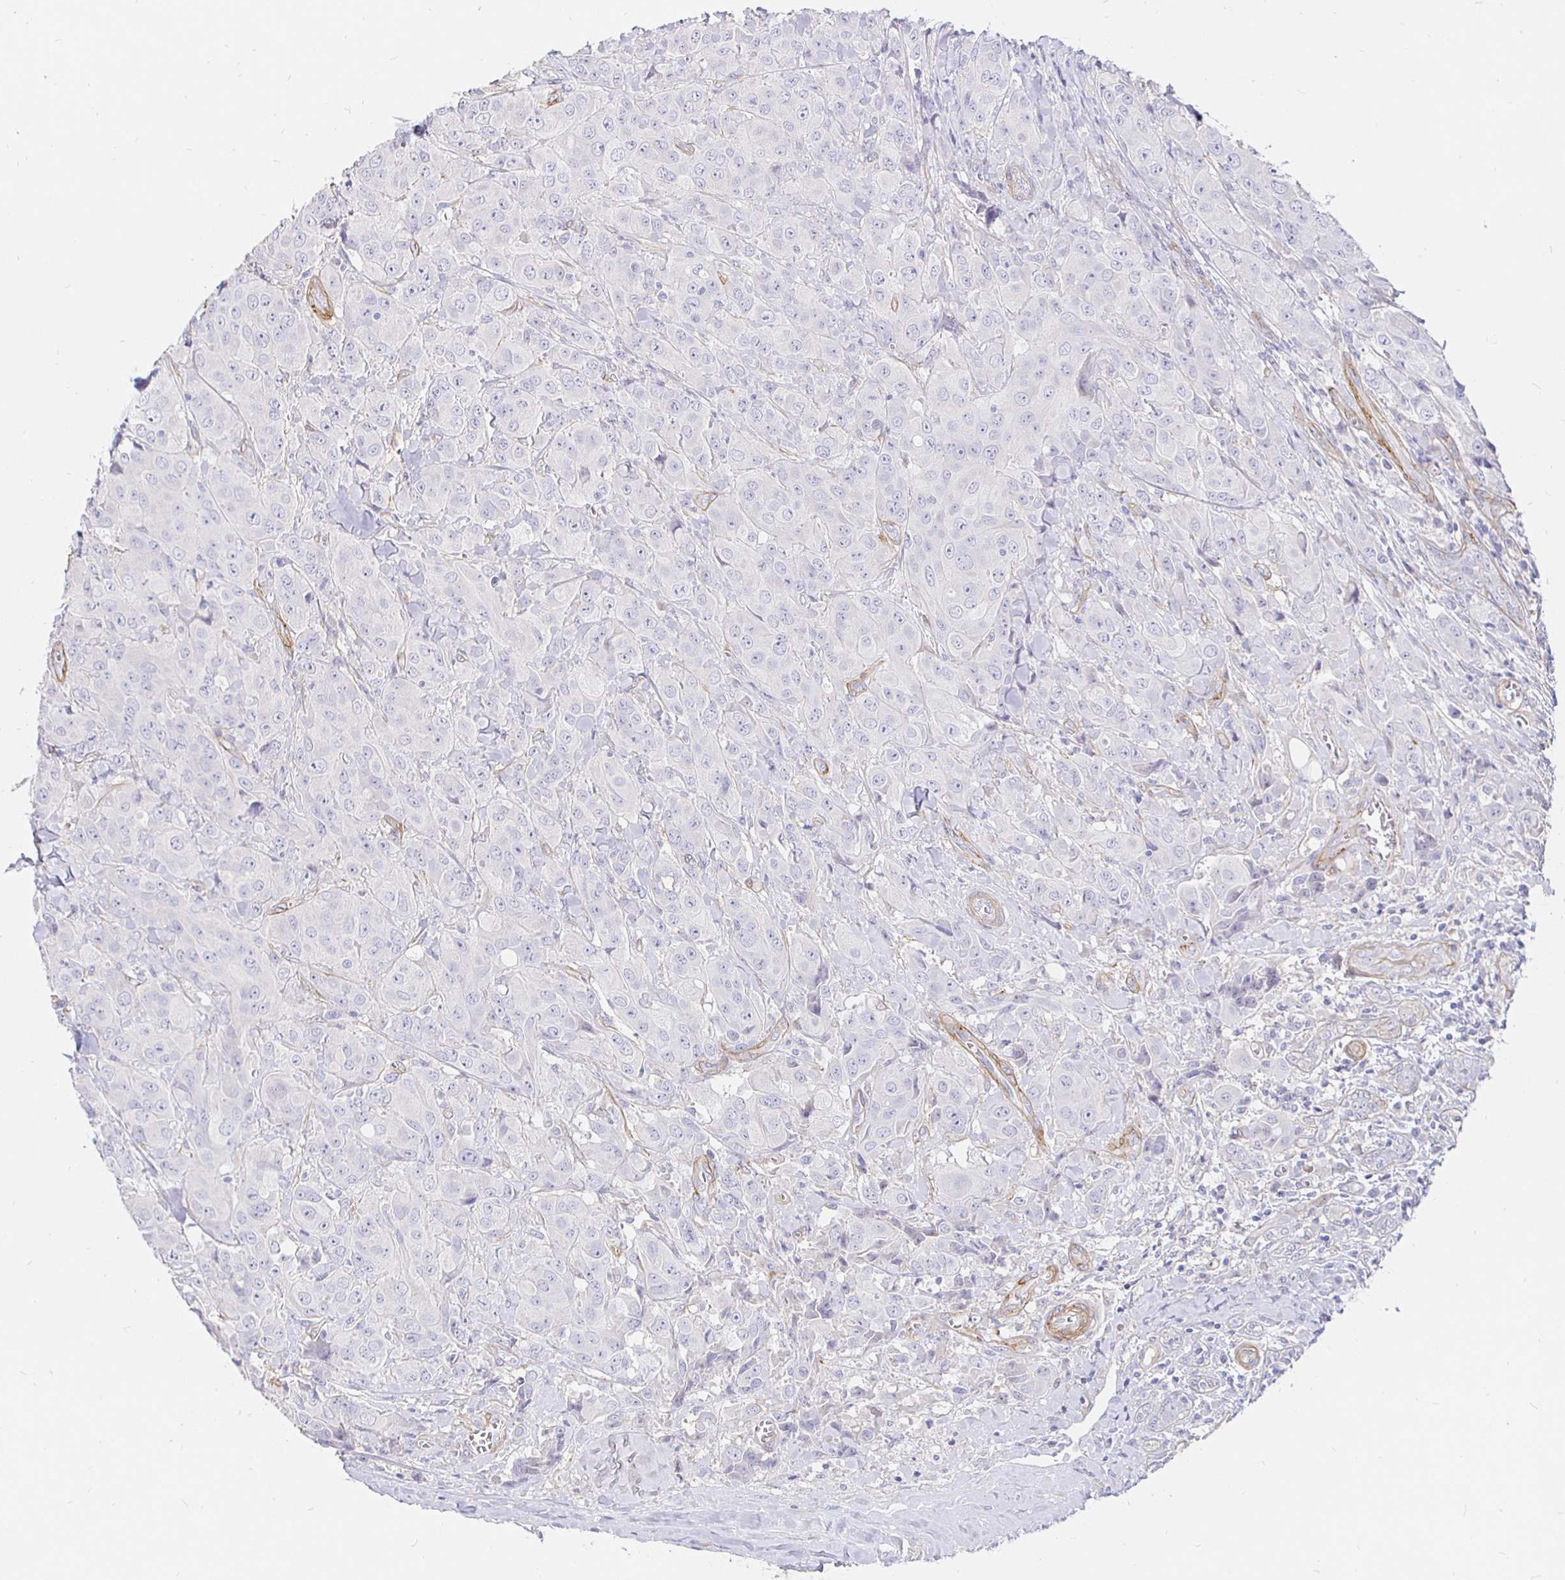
{"staining": {"intensity": "negative", "quantity": "none", "location": "none"}, "tissue": "breast cancer", "cell_type": "Tumor cells", "image_type": "cancer", "snomed": [{"axis": "morphology", "description": "Normal tissue, NOS"}, {"axis": "morphology", "description": "Duct carcinoma"}, {"axis": "topography", "description": "Breast"}], "caption": "This histopathology image is of invasive ductal carcinoma (breast) stained with IHC to label a protein in brown with the nuclei are counter-stained blue. There is no positivity in tumor cells.", "gene": "PALM2AKAP2", "patient": {"sex": "female", "age": 43}}